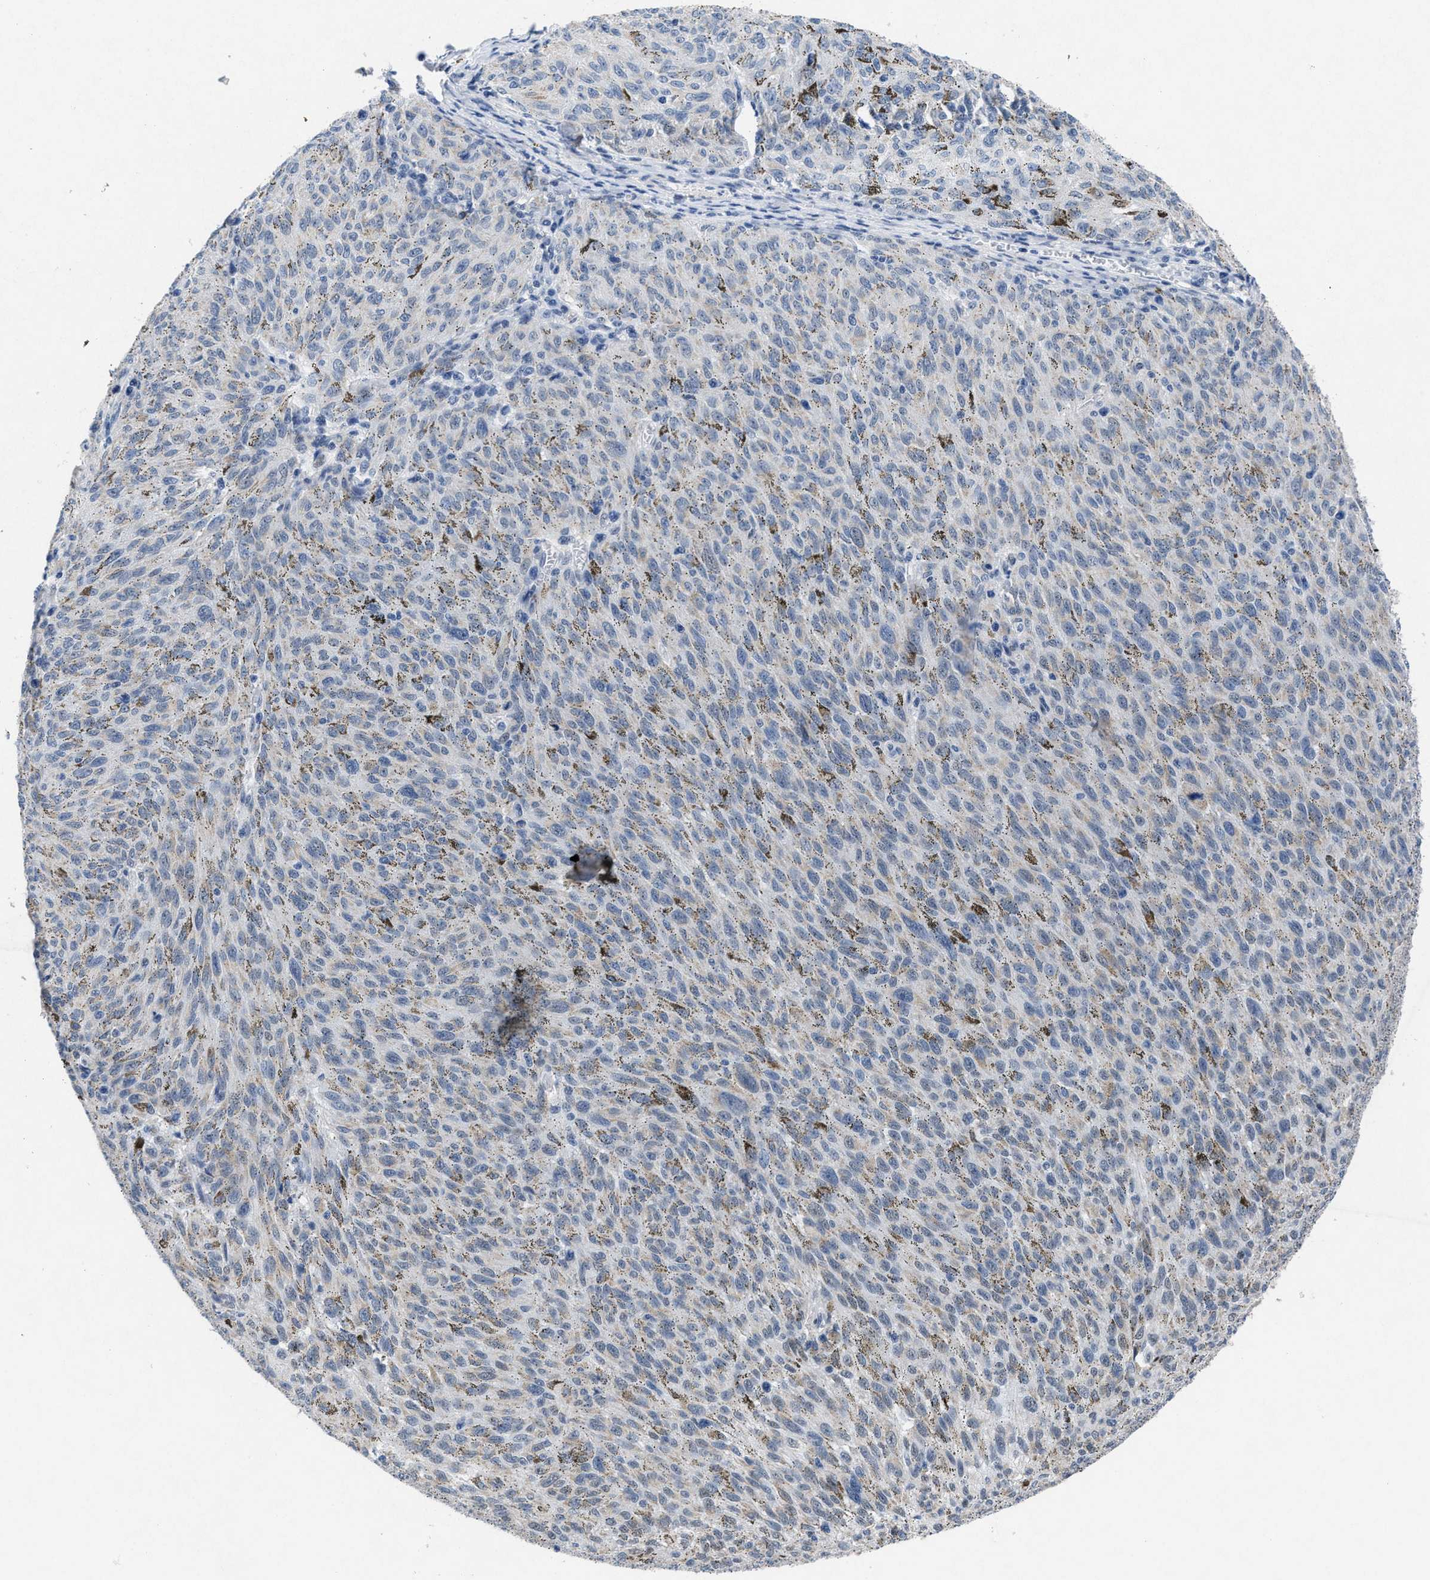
{"staining": {"intensity": "negative", "quantity": "none", "location": "none"}, "tissue": "melanoma", "cell_type": "Tumor cells", "image_type": "cancer", "snomed": [{"axis": "morphology", "description": "Malignant melanoma, NOS"}, {"axis": "topography", "description": "Skin"}], "caption": "This is a micrograph of immunohistochemistry staining of malignant melanoma, which shows no expression in tumor cells.", "gene": "ID3", "patient": {"sex": "female", "age": 72}}